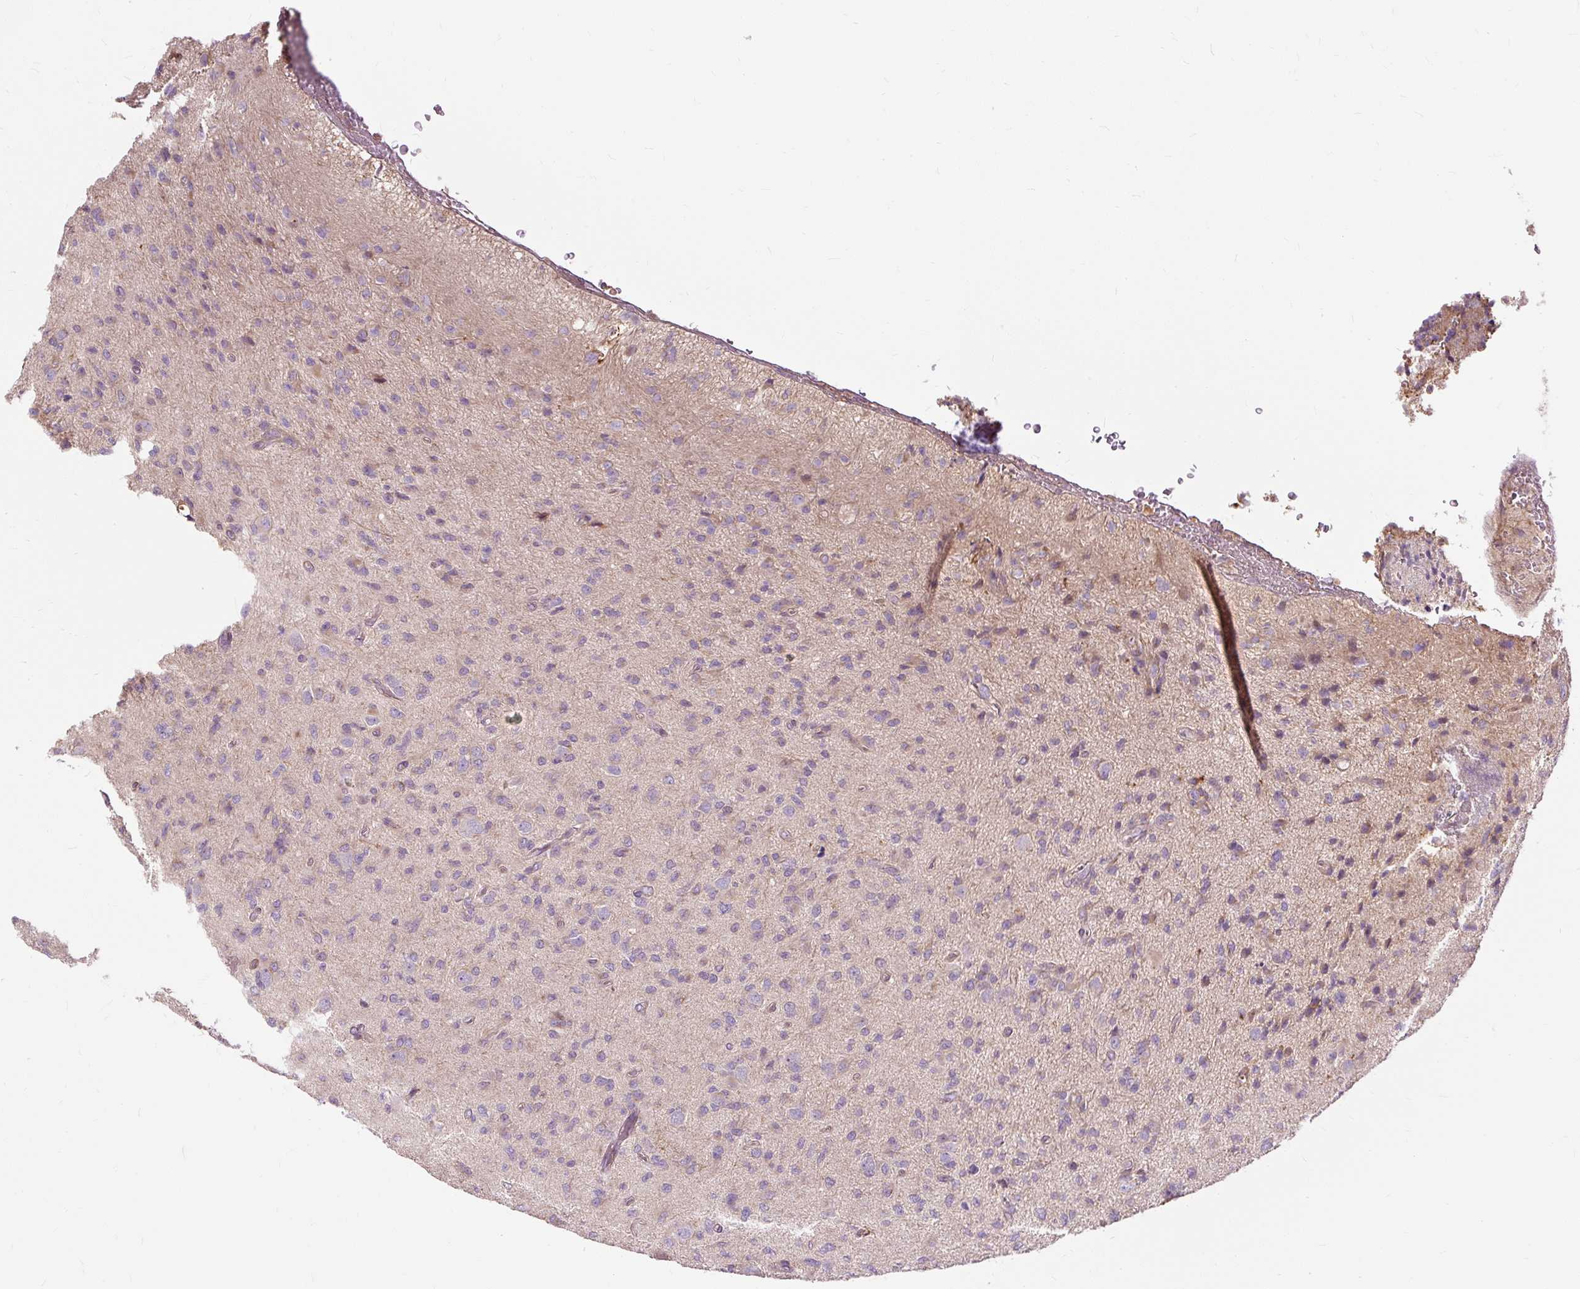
{"staining": {"intensity": "negative", "quantity": "none", "location": "none"}, "tissue": "glioma", "cell_type": "Tumor cells", "image_type": "cancer", "snomed": [{"axis": "morphology", "description": "Glioma, malignant, High grade"}, {"axis": "topography", "description": "Brain"}], "caption": "This is an IHC image of glioma. There is no expression in tumor cells.", "gene": "TSPAN8", "patient": {"sex": "male", "age": 36}}